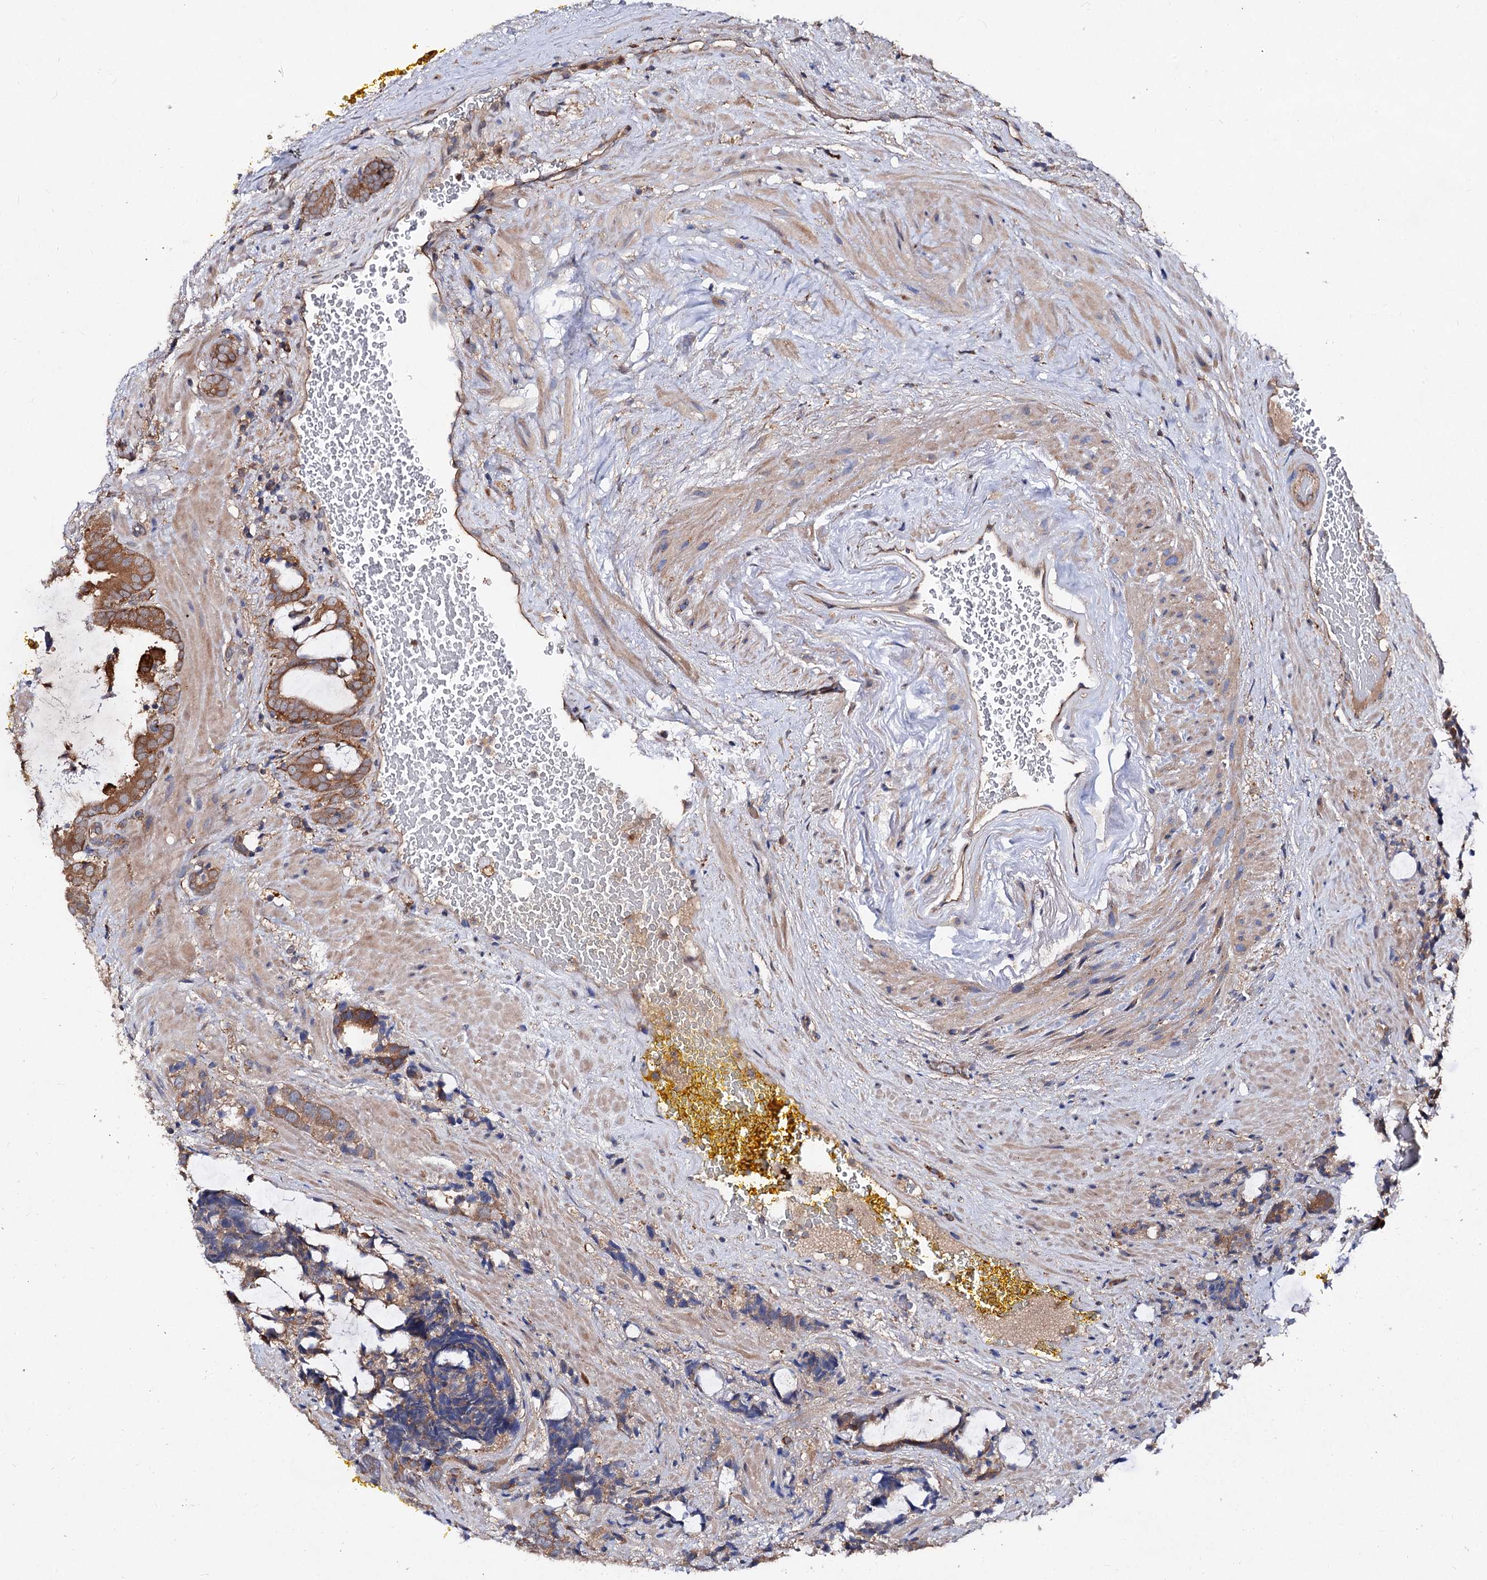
{"staining": {"intensity": "moderate", "quantity": ">75%", "location": "cytoplasmic/membranous"}, "tissue": "prostate cancer", "cell_type": "Tumor cells", "image_type": "cancer", "snomed": [{"axis": "morphology", "description": "Adenocarcinoma, High grade"}, {"axis": "topography", "description": "Prostate and seminal vesicle, NOS"}], "caption": "Human prostate adenocarcinoma (high-grade) stained for a protein (brown) displays moderate cytoplasmic/membranous positive staining in approximately >75% of tumor cells.", "gene": "VPS29", "patient": {"sex": "male", "age": 67}}